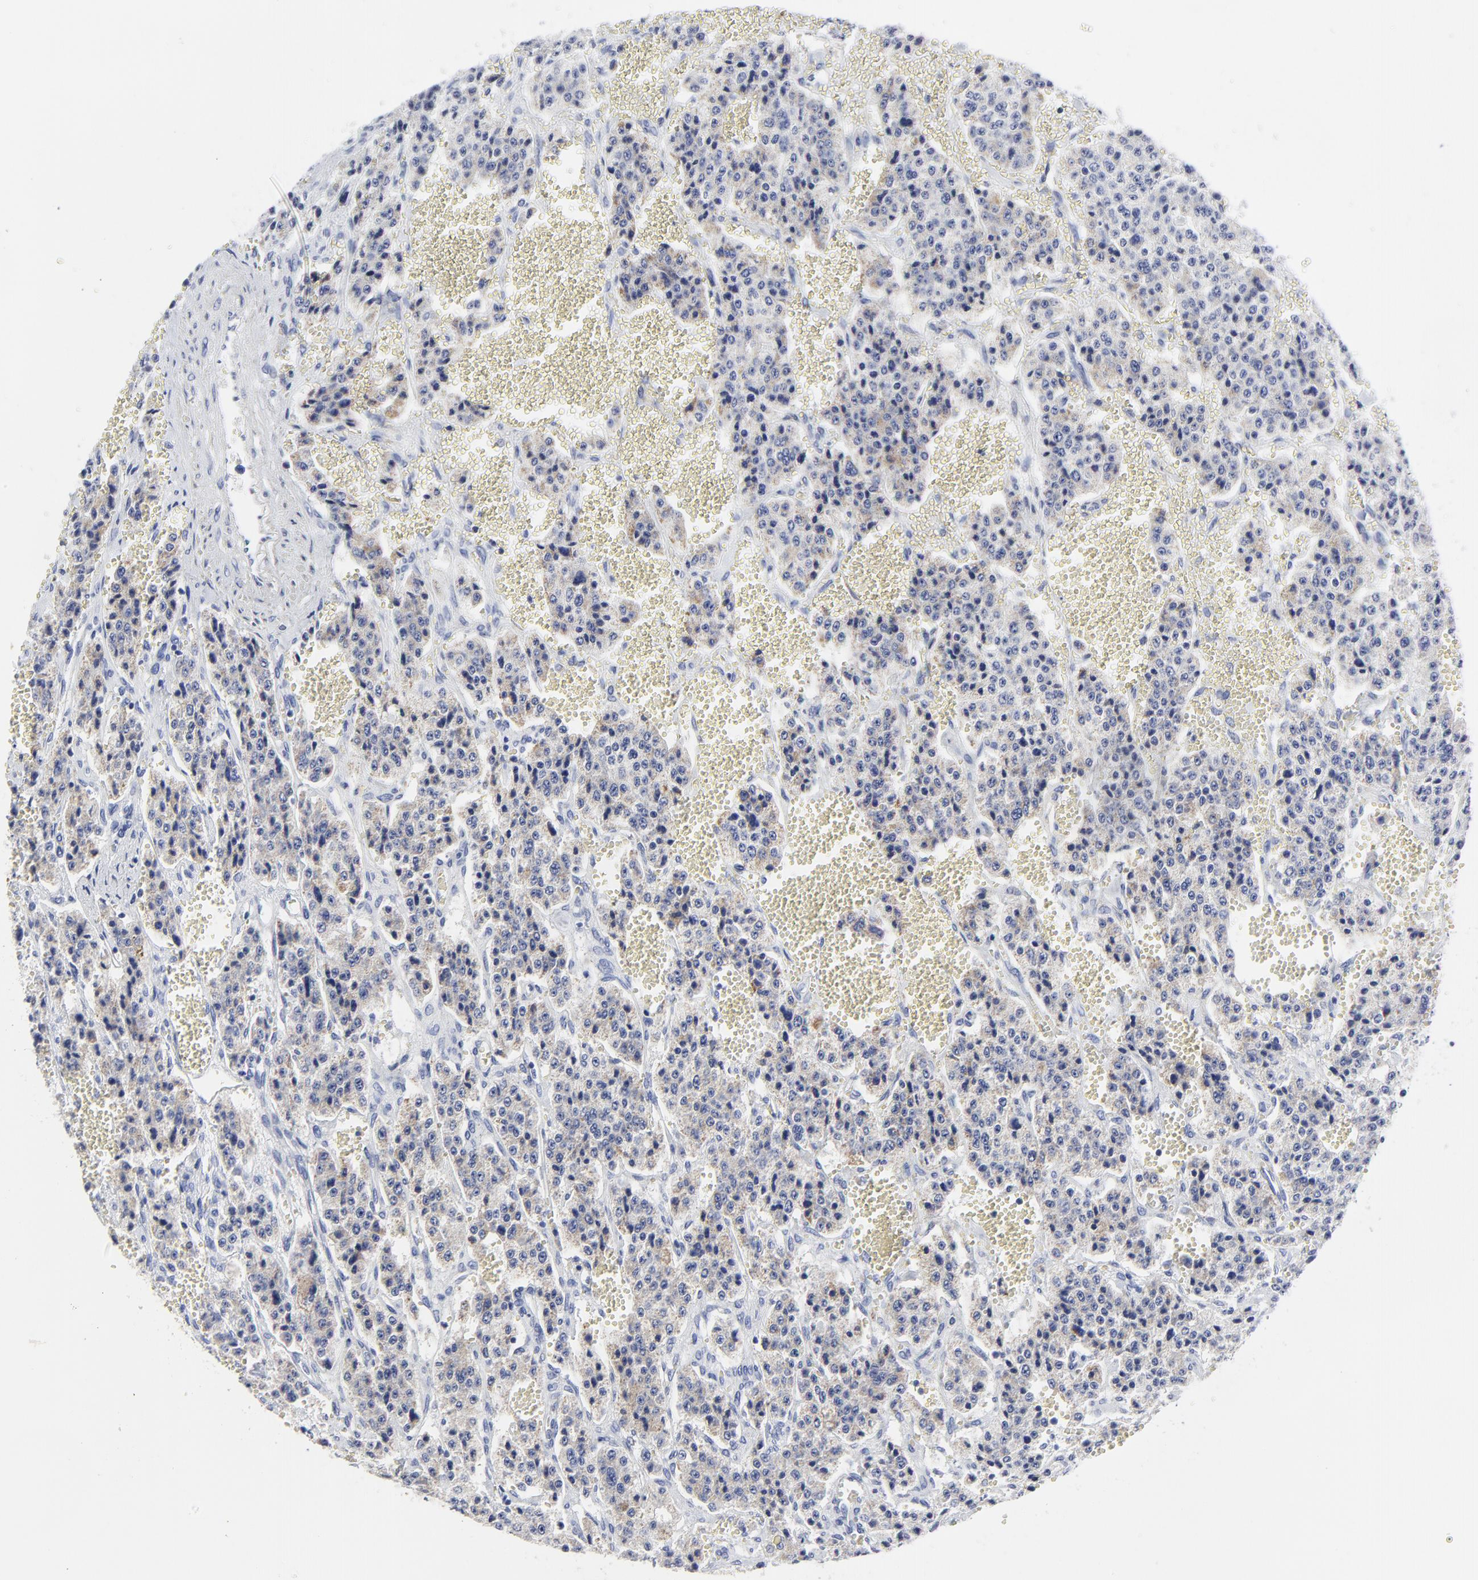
{"staining": {"intensity": "weak", "quantity": ">75%", "location": "cytoplasmic/membranous"}, "tissue": "carcinoid", "cell_type": "Tumor cells", "image_type": "cancer", "snomed": [{"axis": "morphology", "description": "Carcinoid, malignant, NOS"}, {"axis": "topography", "description": "Small intestine"}], "caption": "Carcinoid was stained to show a protein in brown. There is low levels of weak cytoplasmic/membranous positivity in about >75% of tumor cells. The protein of interest is shown in brown color, while the nuclei are stained blue.", "gene": "NCAPH", "patient": {"sex": "male", "age": 52}}